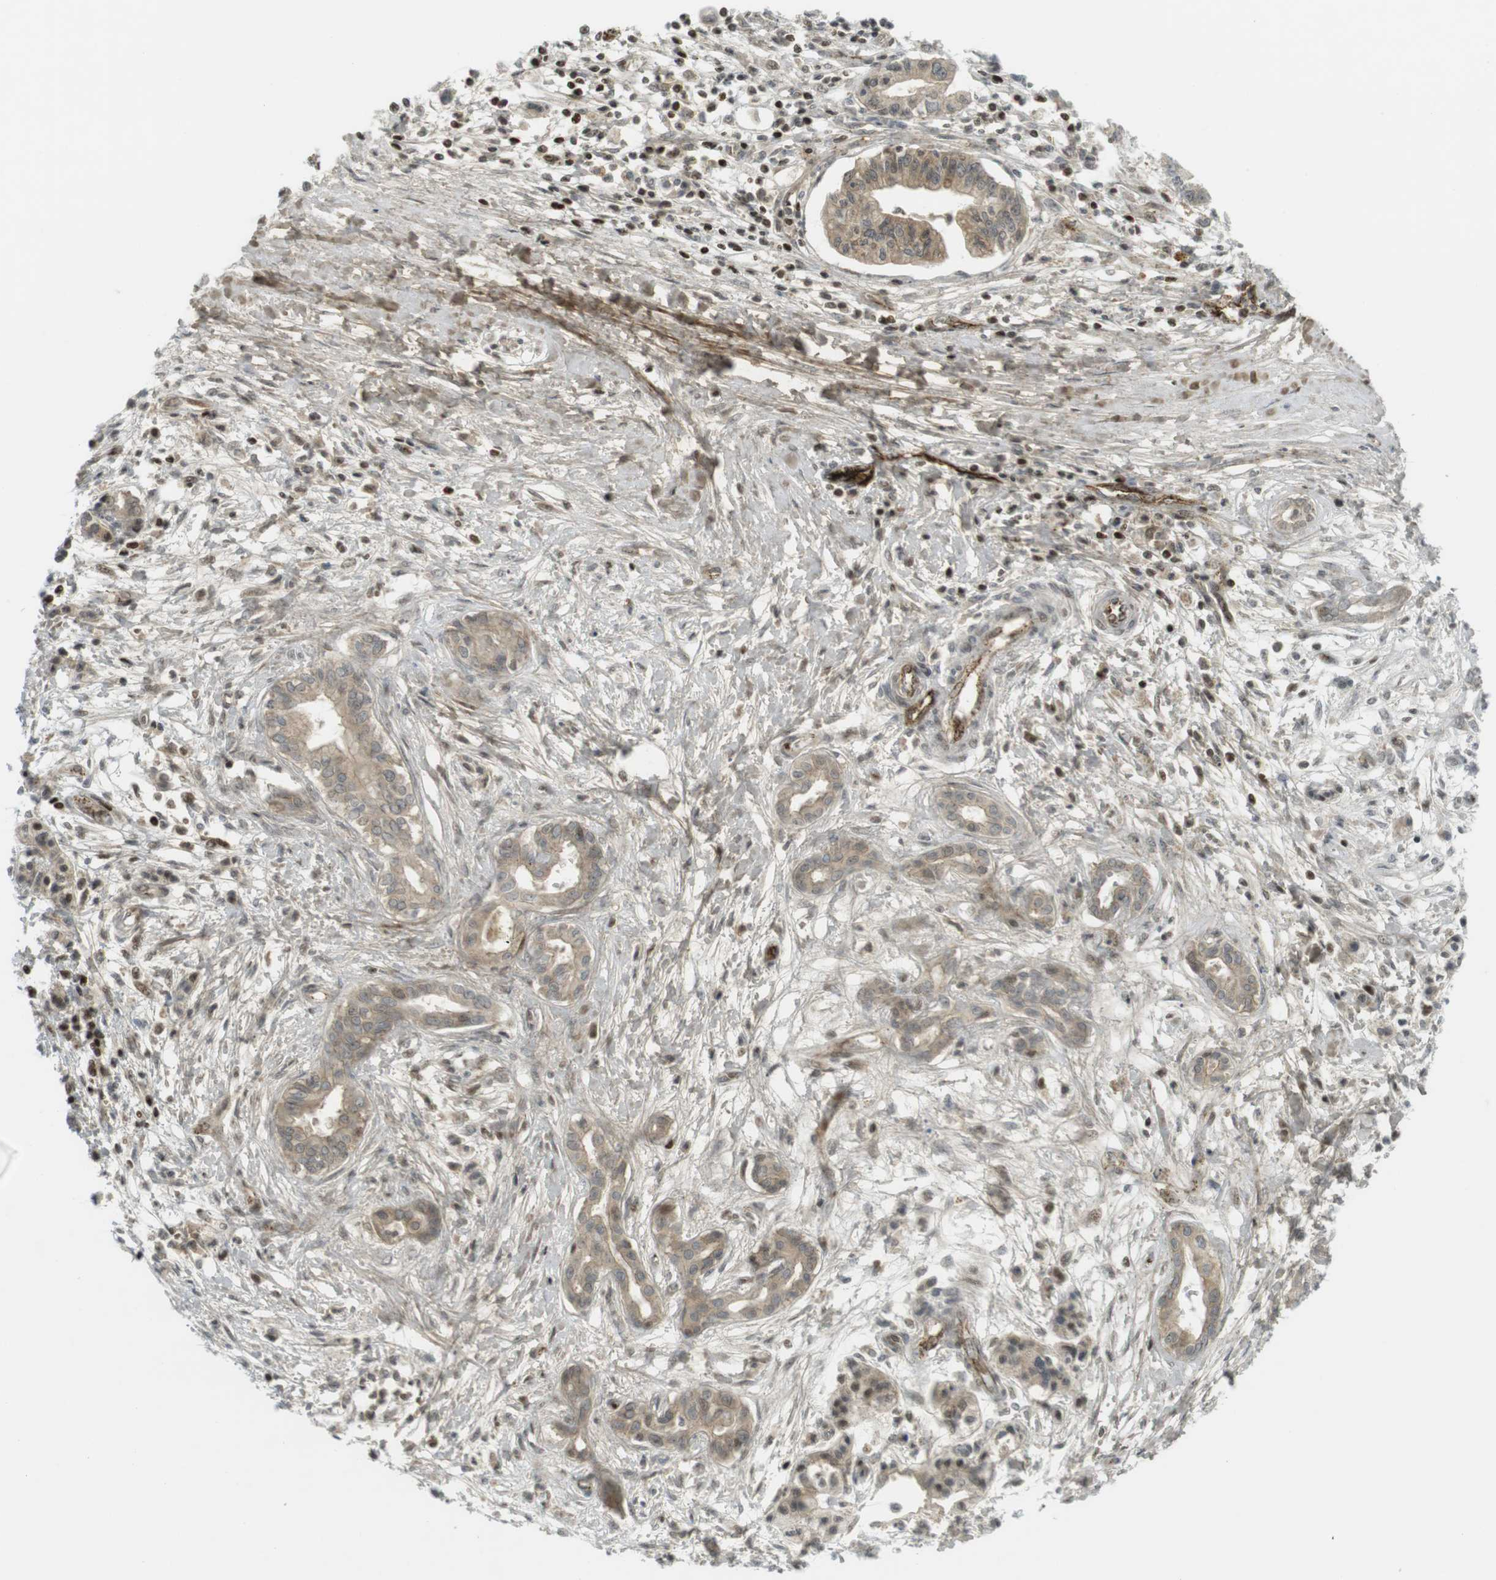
{"staining": {"intensity": "weak", "quantity": "25%-75%", "location": "cytoplasmic/membranous,nuclear"}, "tissue": "pancreatic cancer", "cell_type": "Tumor cells", "image_type": "cancer", "snomed": [{"axis": "morphology", "description": "Adenocarcinoma, NOS"}, {"axis": "topography", "description": "Pancreas"}], "caption": "An image of pancreatic adenocarcinoma stained for a protein displays weak cytoplasmic/membranous and nuclear brown staining in tumor cells.", "gene": "PPP1R13B", "patient": {"sex": "male", "age": 56}}